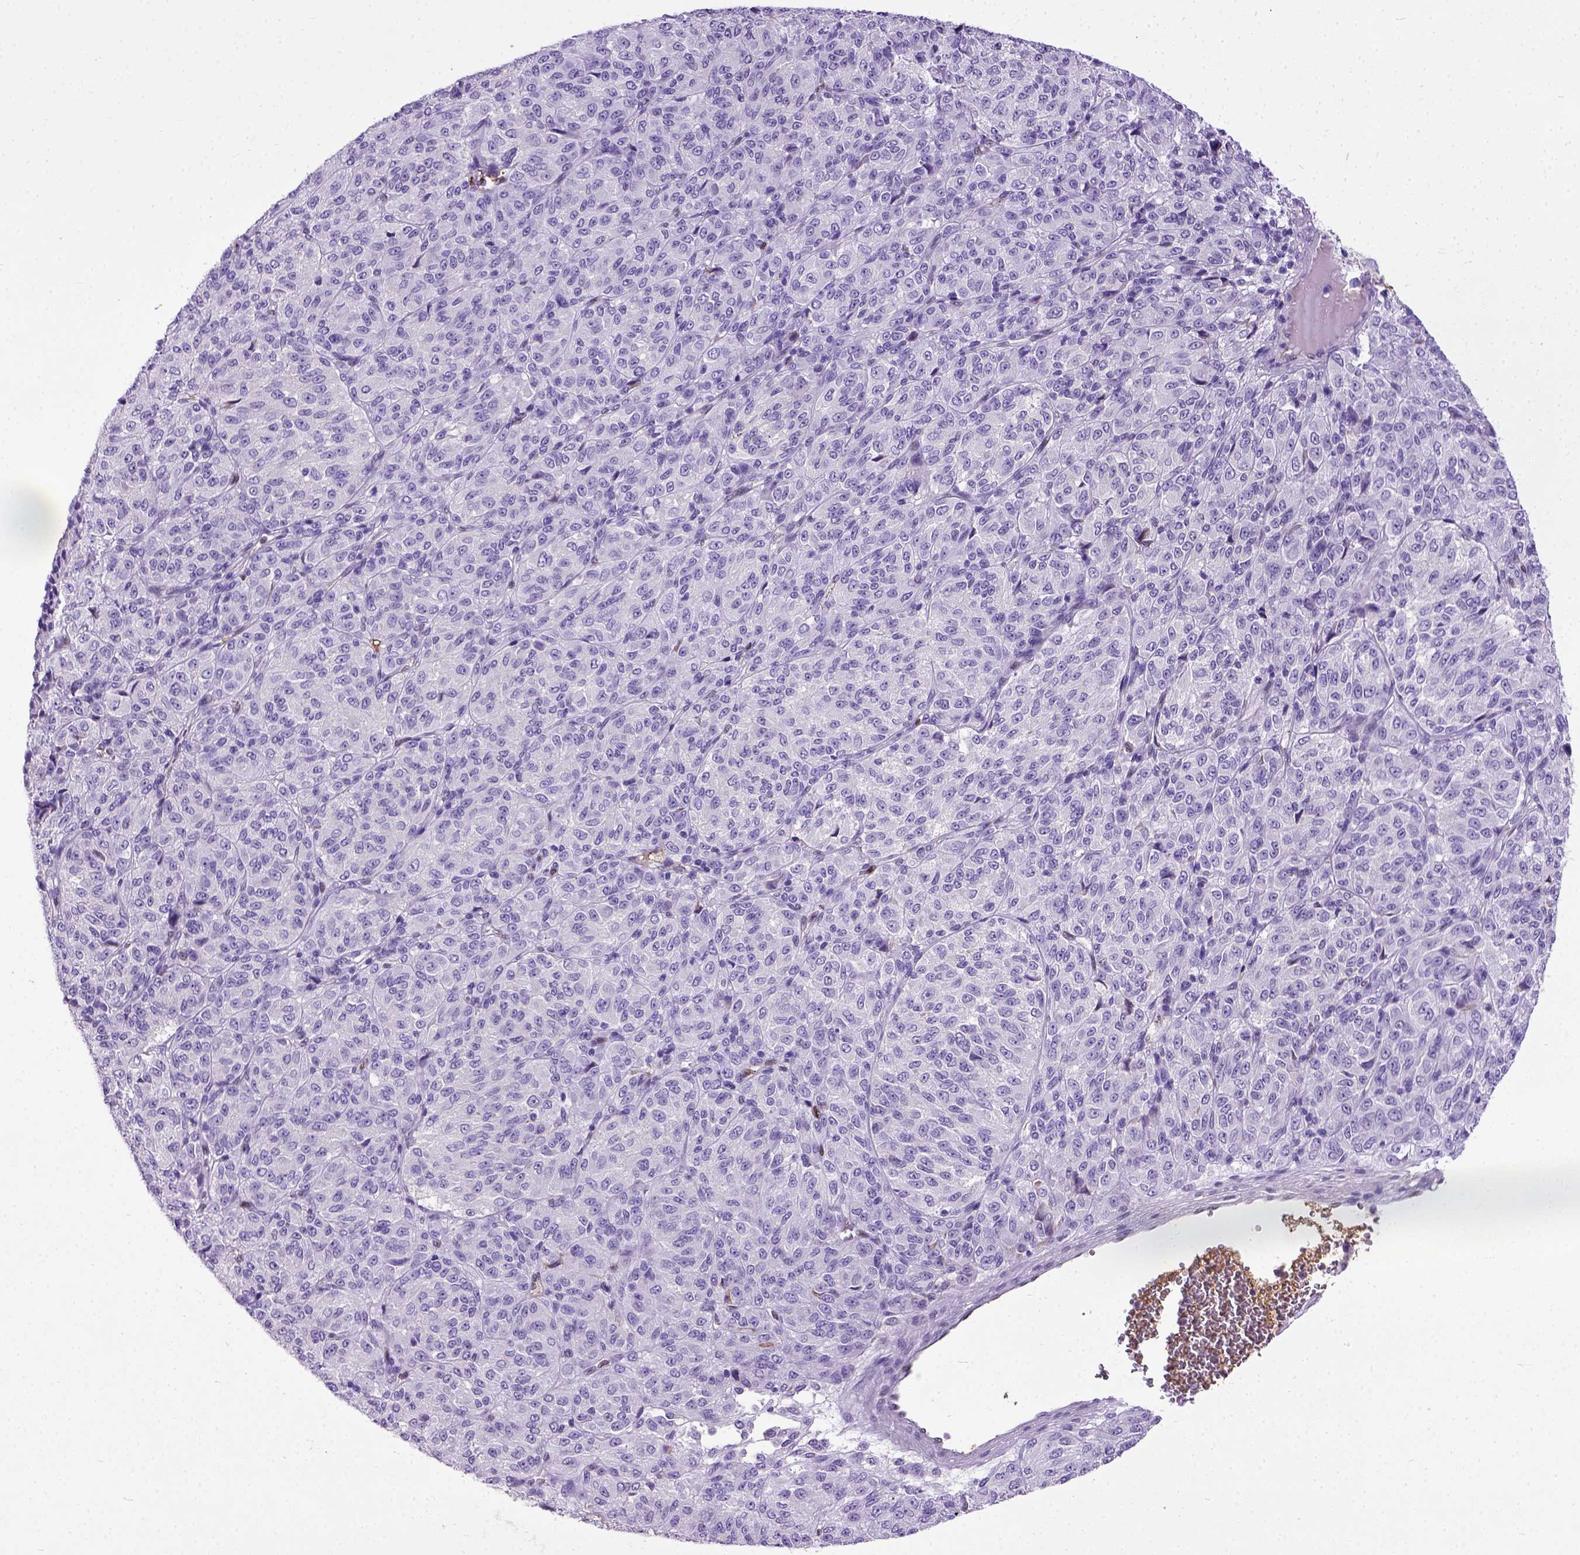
{"staining": {"intensity": "negative", "quantity": "none", "location": "none"}, "tissue": "melanoma", "cell_type": "Tumor cells", "image_type": "cancer", "snomed": [{"axis": "morphology", "description": "Malignant melanoma, Metastatic site"}, {"axis": "topography", "description": "Brain"}], "caption": "A high-resolution histopathology image shows IHC staining of malignant melanoma (metastatic site), which shows no significant staining in tumor cells.", "gene": "ADAMTS8", "patient": {"sex": "female", "age": 56}}